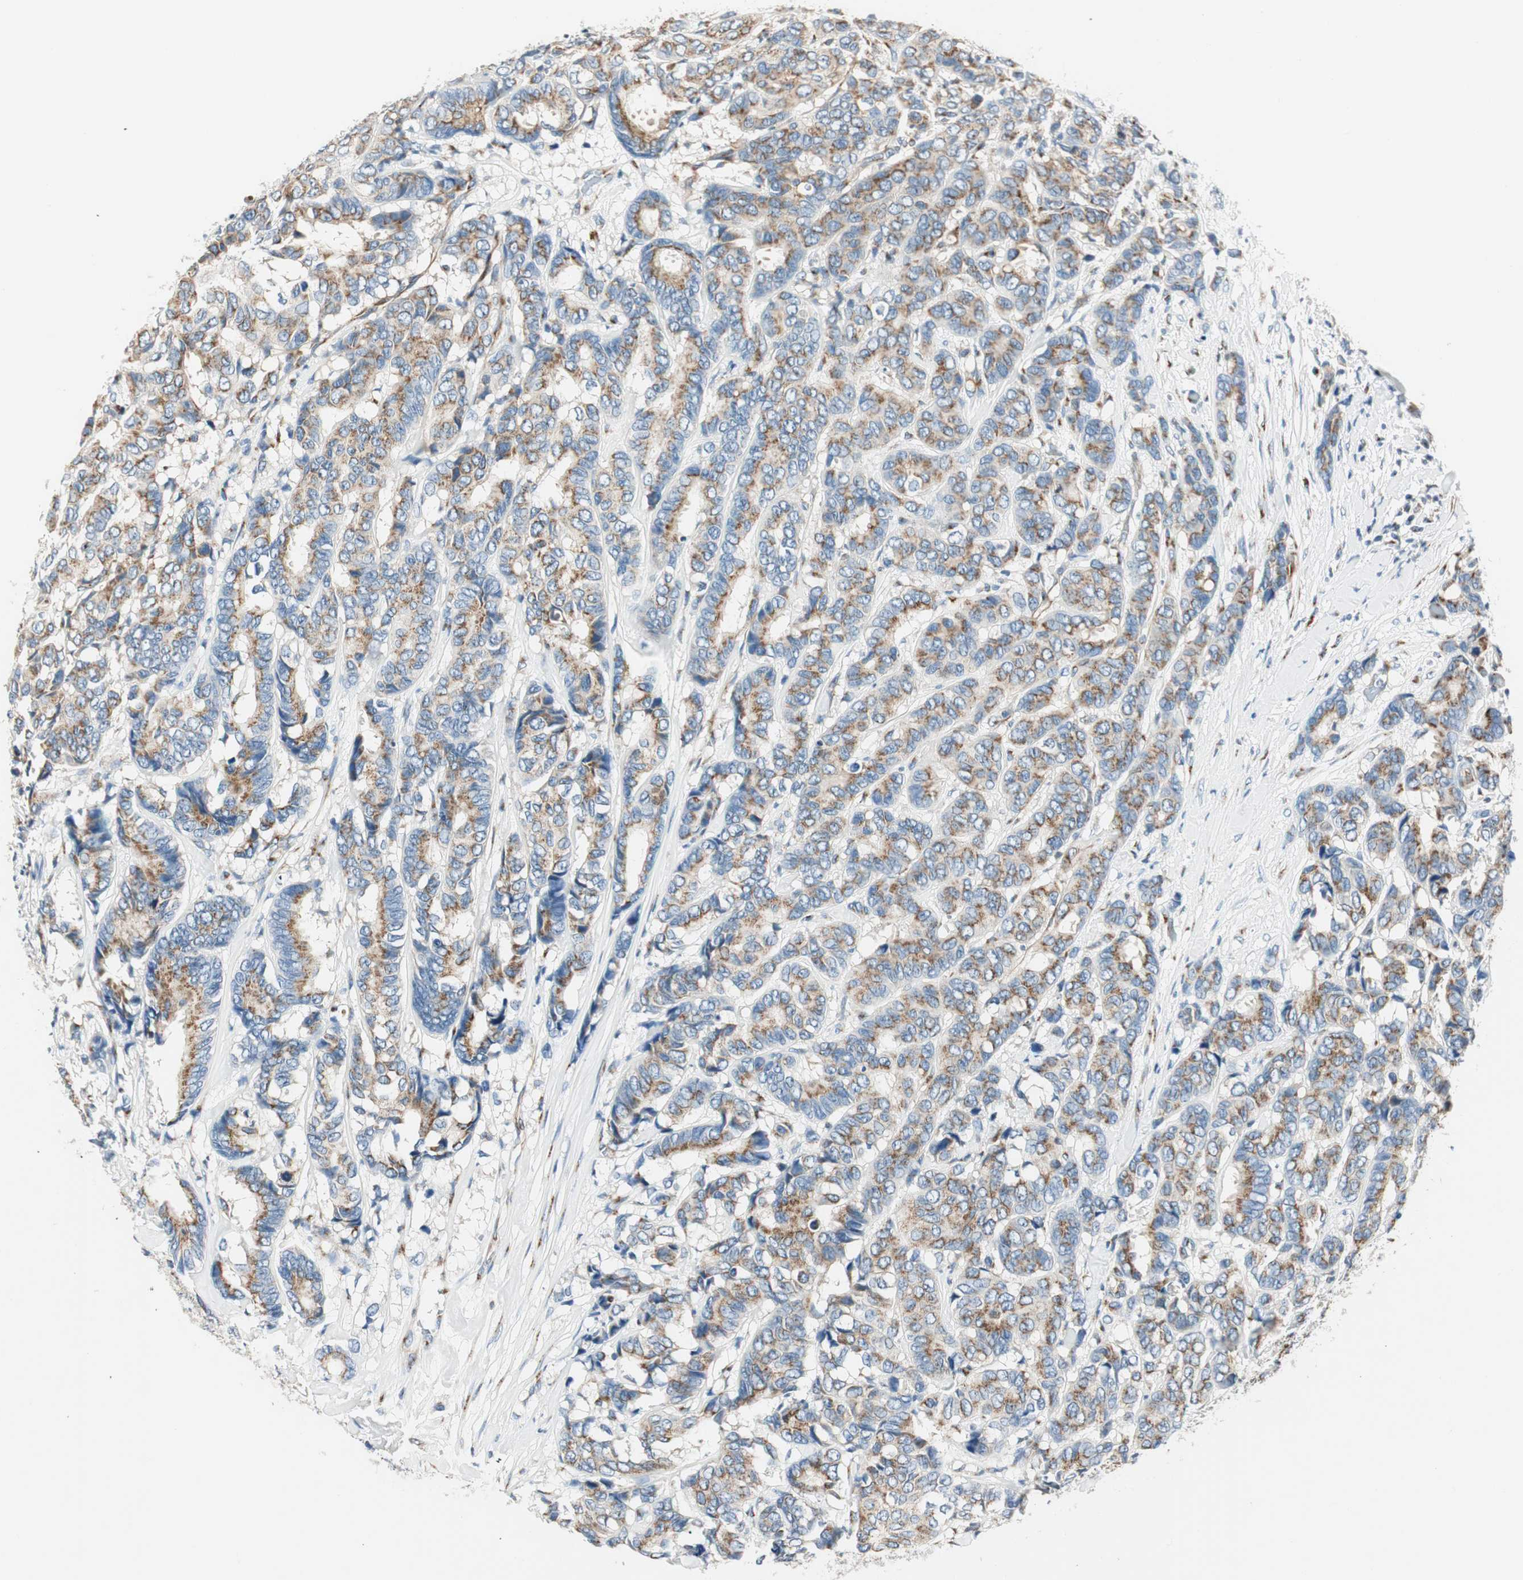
{"staining": {"intensity": "moderate", "quantity": ">75%", "location": "cytoplasmic/membranous"}, "tissue": "breast cancer", "cell_type": "Tumor cells", "image_type": "cancer", "snomed": [{"axis": "morphology", "description": "Duct carcinoma"}, {"axis": "topography", "description": "Breast"}], "caption": "DAB immunohistochemical staining of breast infiltrating ductal carcinoma demonstrates moderate cytoplasmic/membranous protein staining in about >75% of tumor cells.", "gene": "TMF1", "patient": {"sex": "female", "age": 87}}